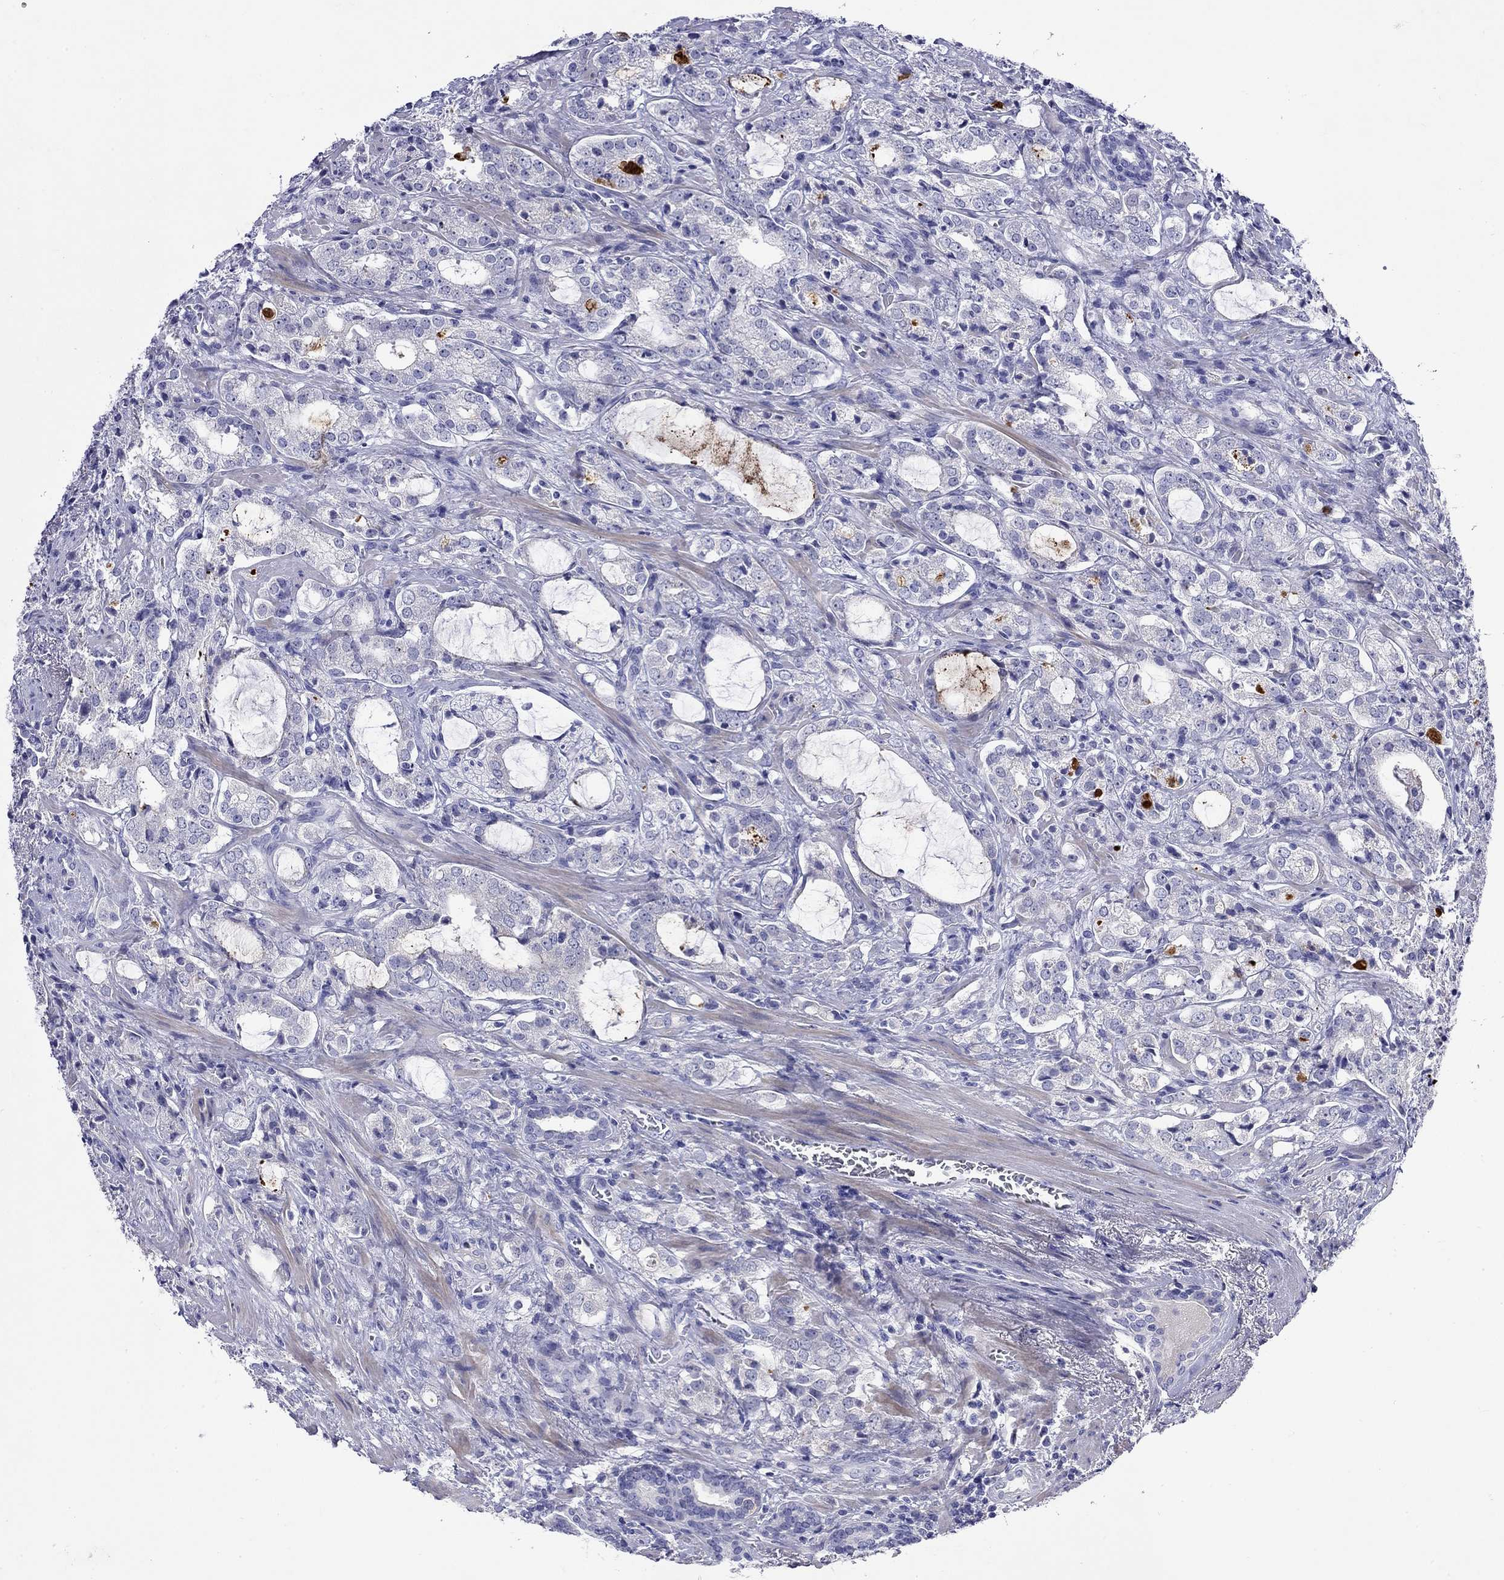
{"staining": {"intensity": "negative", "quantity": "none", "location": "none"}, "tissue": "prostate cancer", "cell_type": "Tumor cells", "image_type": "cancer", "snomed": [{"axis": "morphology", "description": "Adenocarcinoma, NOS"}, {"axis": "topography", "description": "Prostate"}], "caption": "Immunohistochemical staining of prostate cancer (adenocarcinoma) demonstrates no significant staining in tumor cells.", "gene": "GNAT3", "patient": {"sex": "male", "age": 66}}